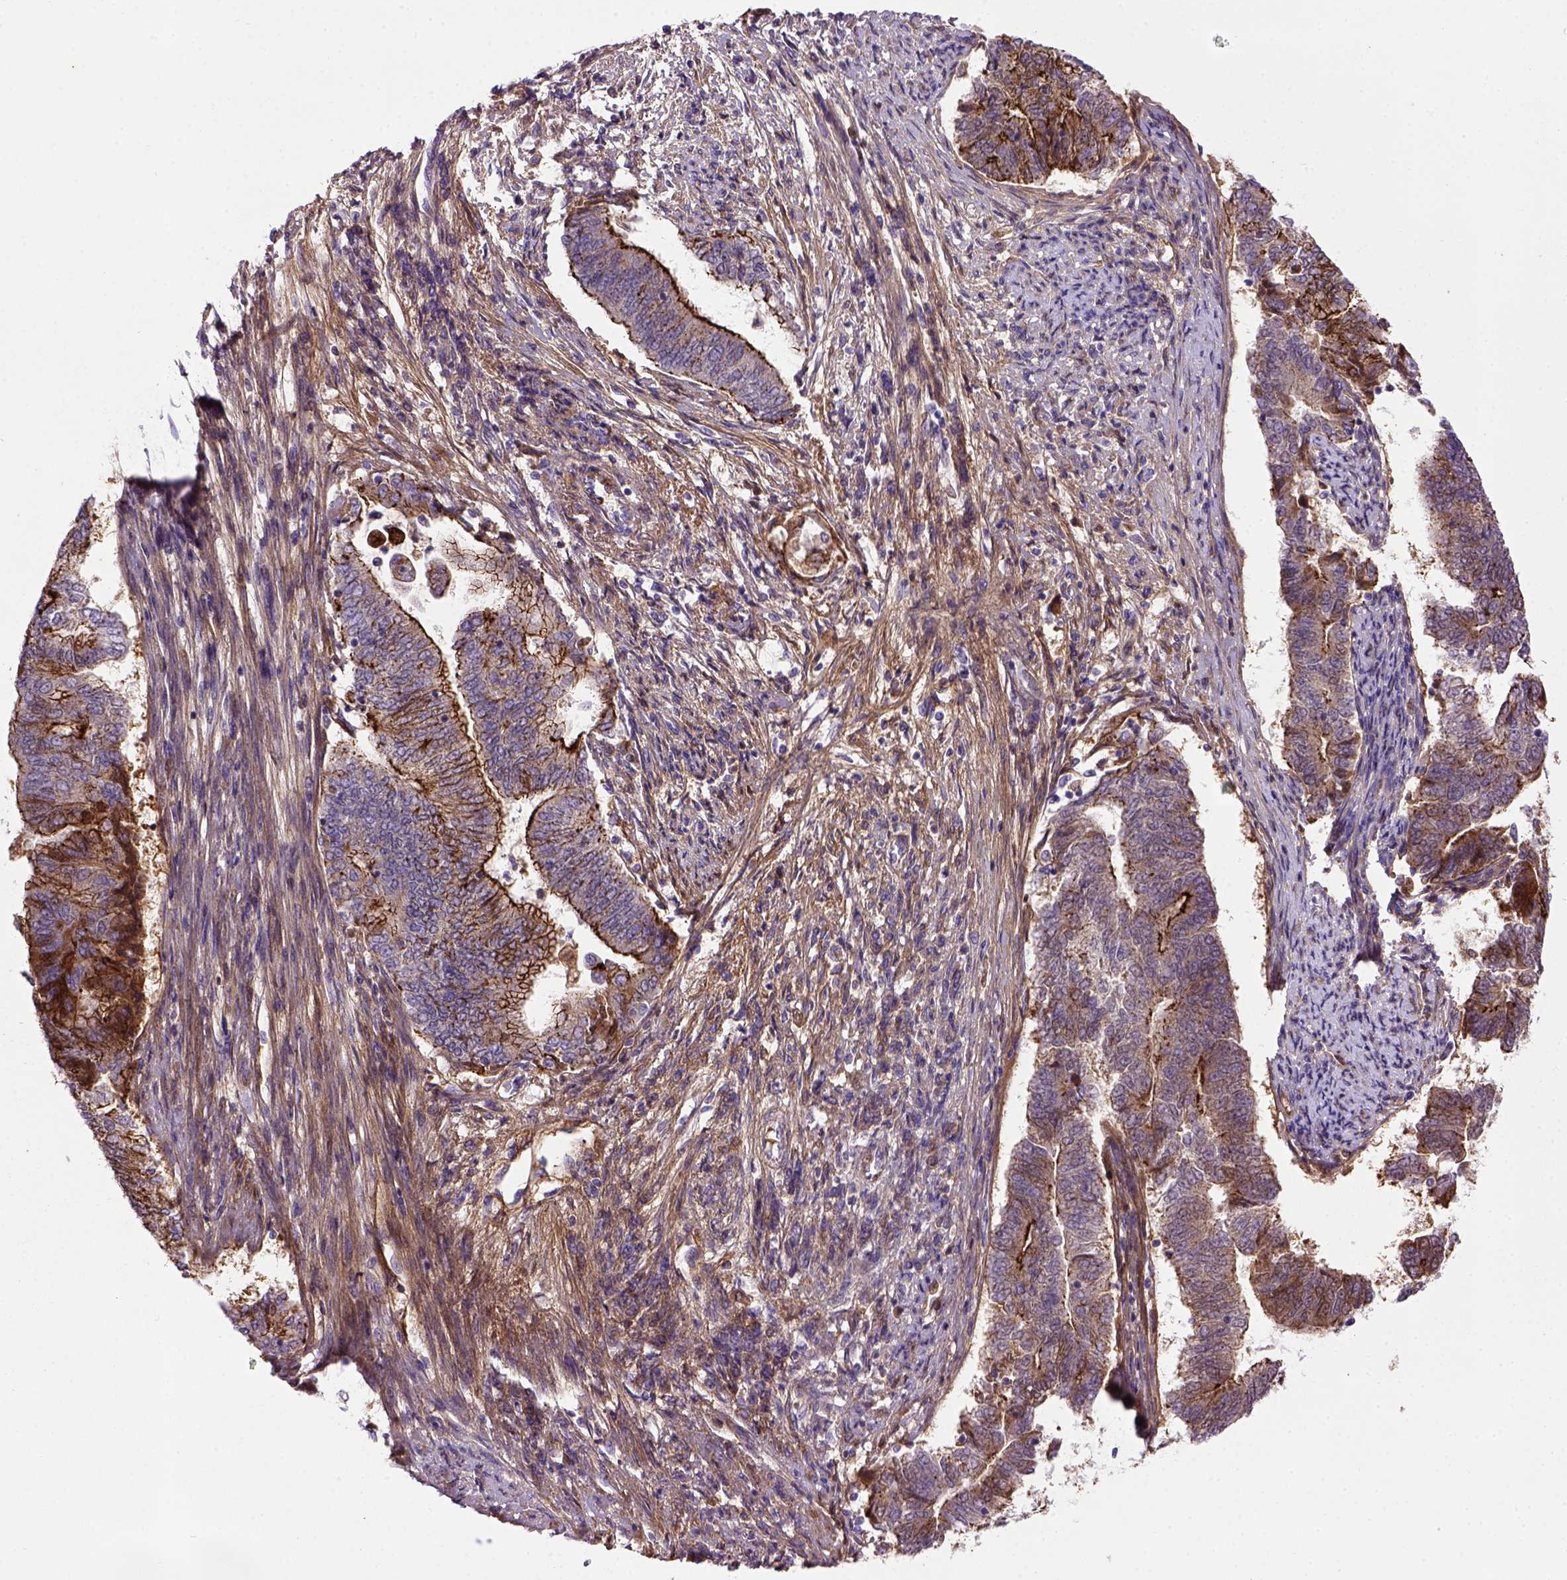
{"staining": {"intensity": "strong", "quantity": ">75%", "location": "cytoplasmic/membranous"}, "tissue": "endometrial cancer", "cell_type": "Tumor cells", "image_type": "cancer", "snomed": [{"axis": "morphology", "description": "Adenocarcinoma, NOS"}, {"axis": "topography", "description": "Endometrium"}], "caption": "Protein staining of adenocarcinoma (endometrial) tissue exhibits strong cytoplasmic/membranous positivity in about >75% of tumor cells.", "gene": "CDH1", "patient": {"sex": "female", "age": 65}}